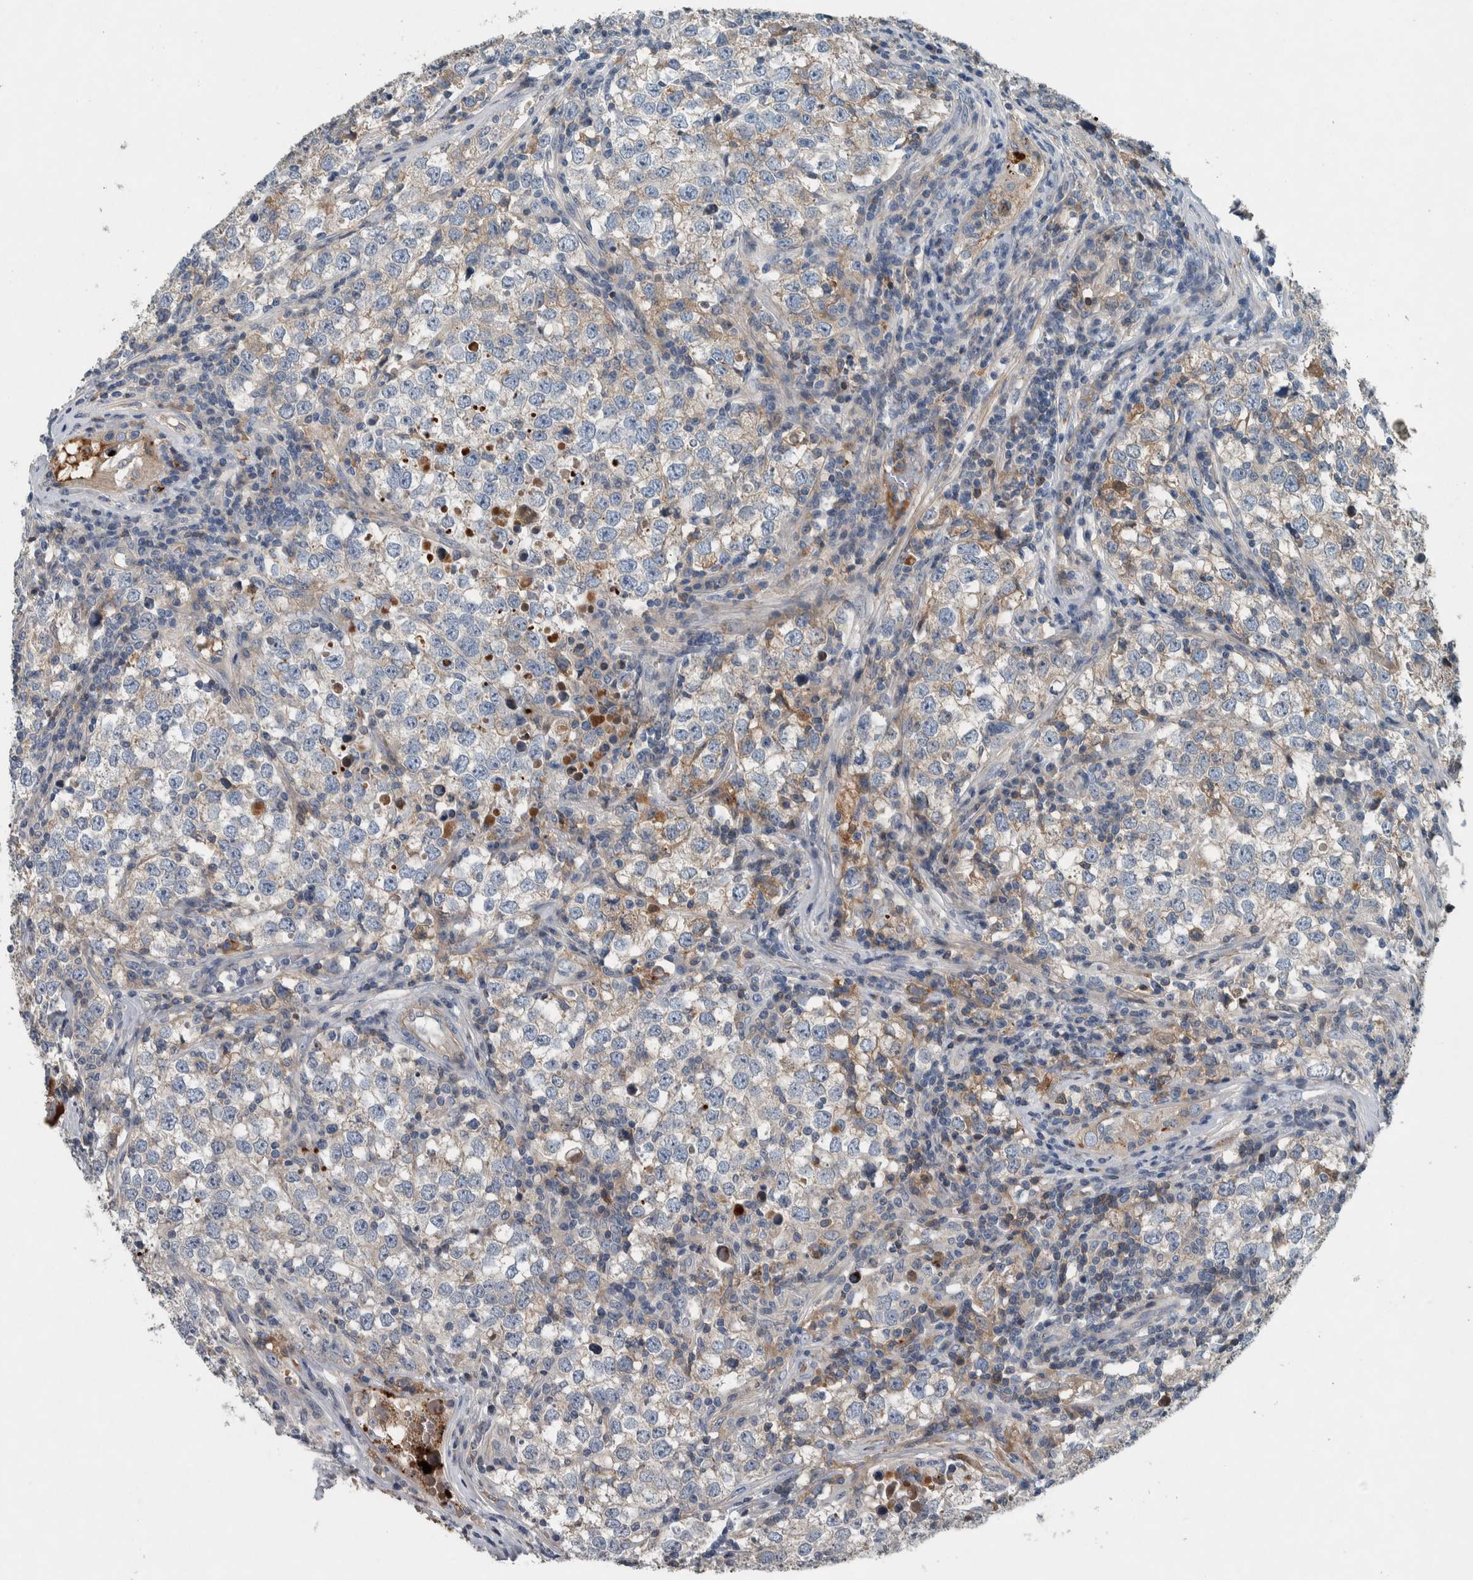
{"staining": {"intensity": "negative", "quantity": "none", "location": "none"}, "tissue": "testis cancer", "cell_type": "Tumor cells", "image_type": "cancer", "snomed": [{"axis": "morphology", "description": "Seminoma, NOS"}, {"axis": "morphology", "description": "Carcinoma, Embryonal, NOS"}, {"axis": "topography", "description": "Testis"}], "caption": "The image demonstrates no staining of tumor cells in testis seminoma.", "gene": "SERPINC1", "patient": {"sex": "male", "age": 28}}